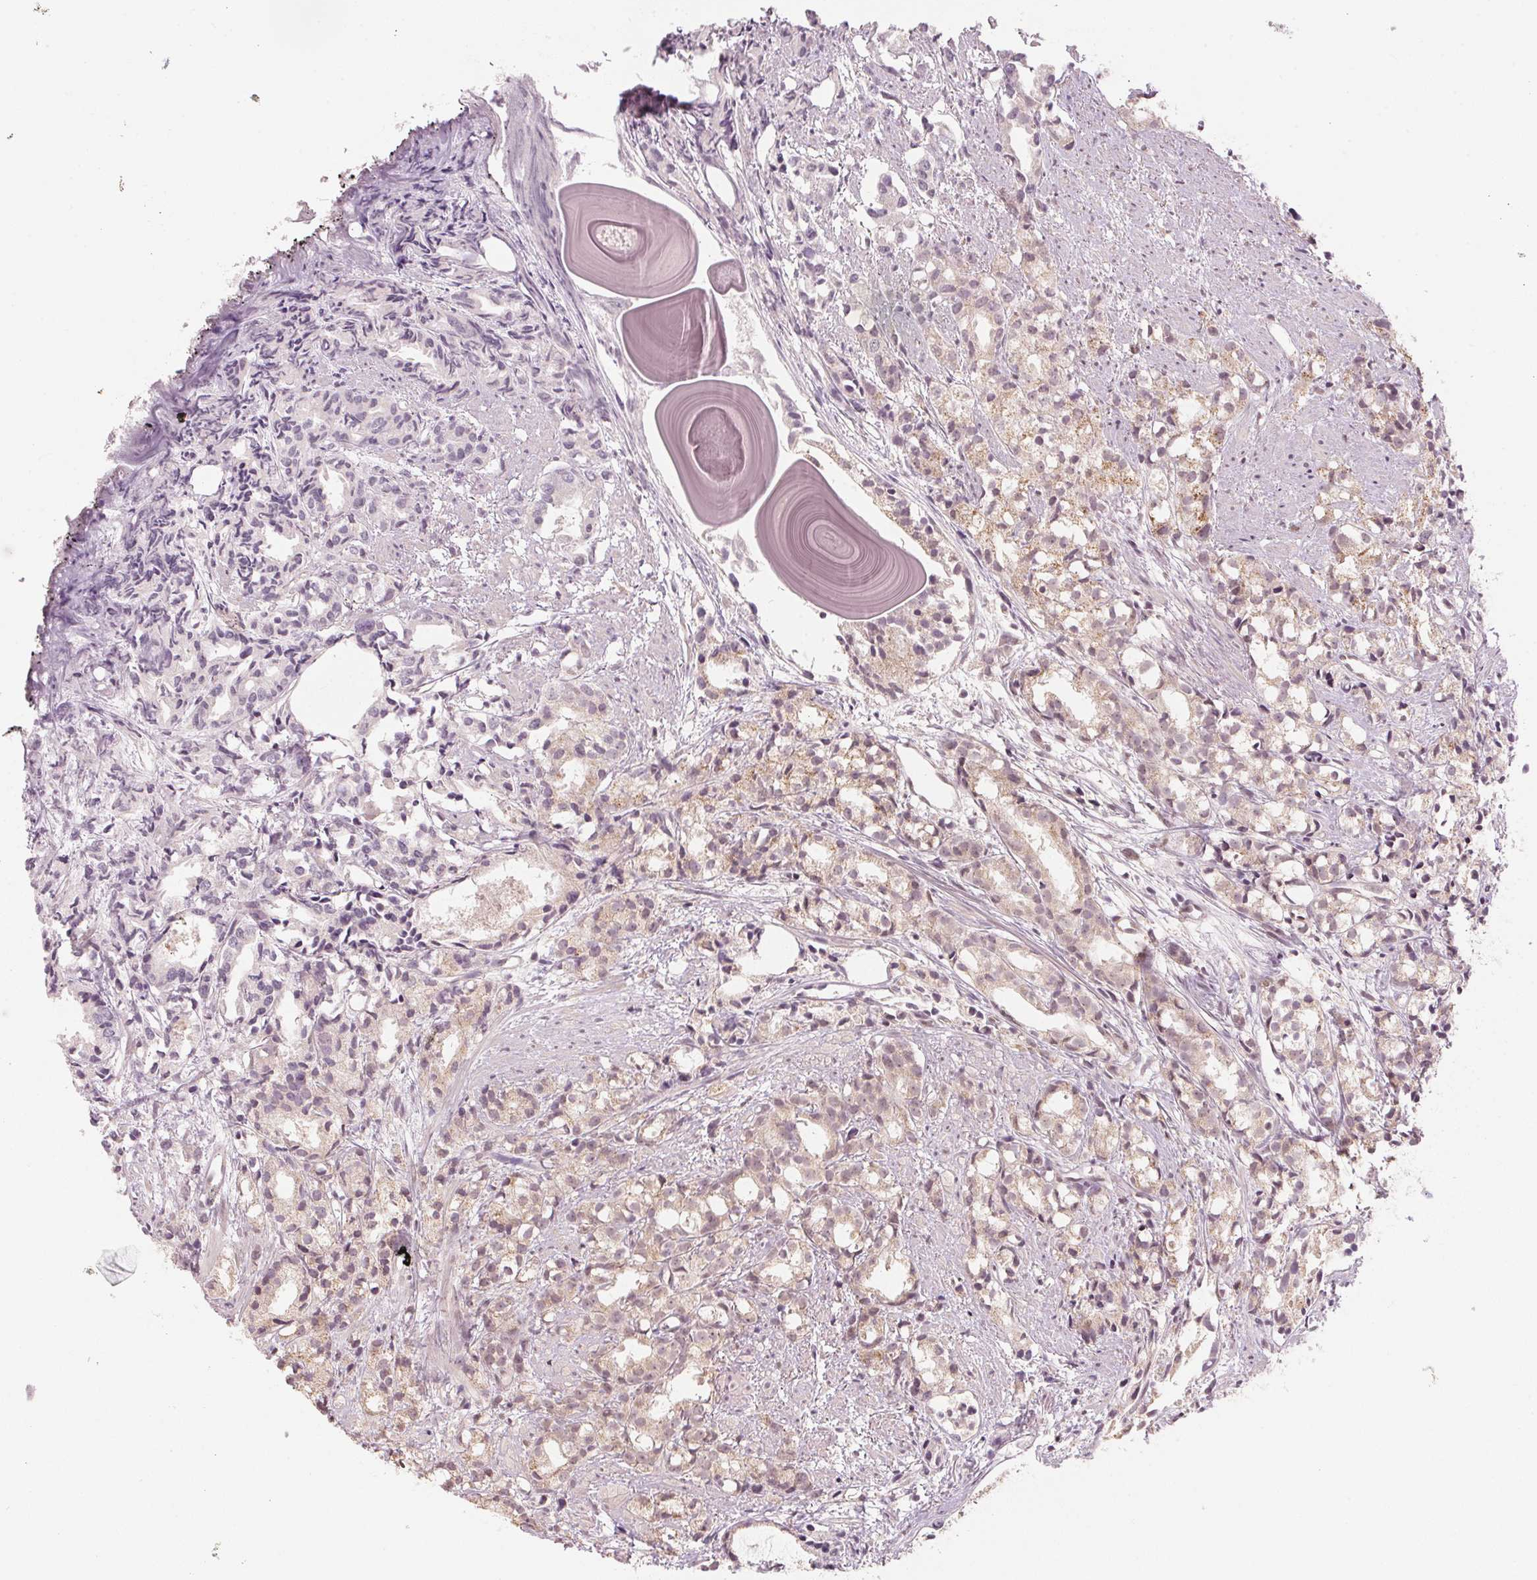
{"staining": {"intensity": "weak", "quantity": "25%-75%", "location": "cytoplasmic/membranous,nuclear"}, "tissue": "prostate cancer", "cell_type": "Tumor cells", "image_type": "cancer", "snomed": [{"axis": "morphology", "description": "Adenocarcinoma, High grade"}, {"axis": "topography", "description": "Prostate"}], "caption": "Weak cytoplasmic/membranous and nuclear protein staining is present in approximately 25%-75% of tumor cells in prostate cancer. Nuclei are stained in blue.", "gene": "C2orf73", "patient": {"sex": "male", "age": 79}}